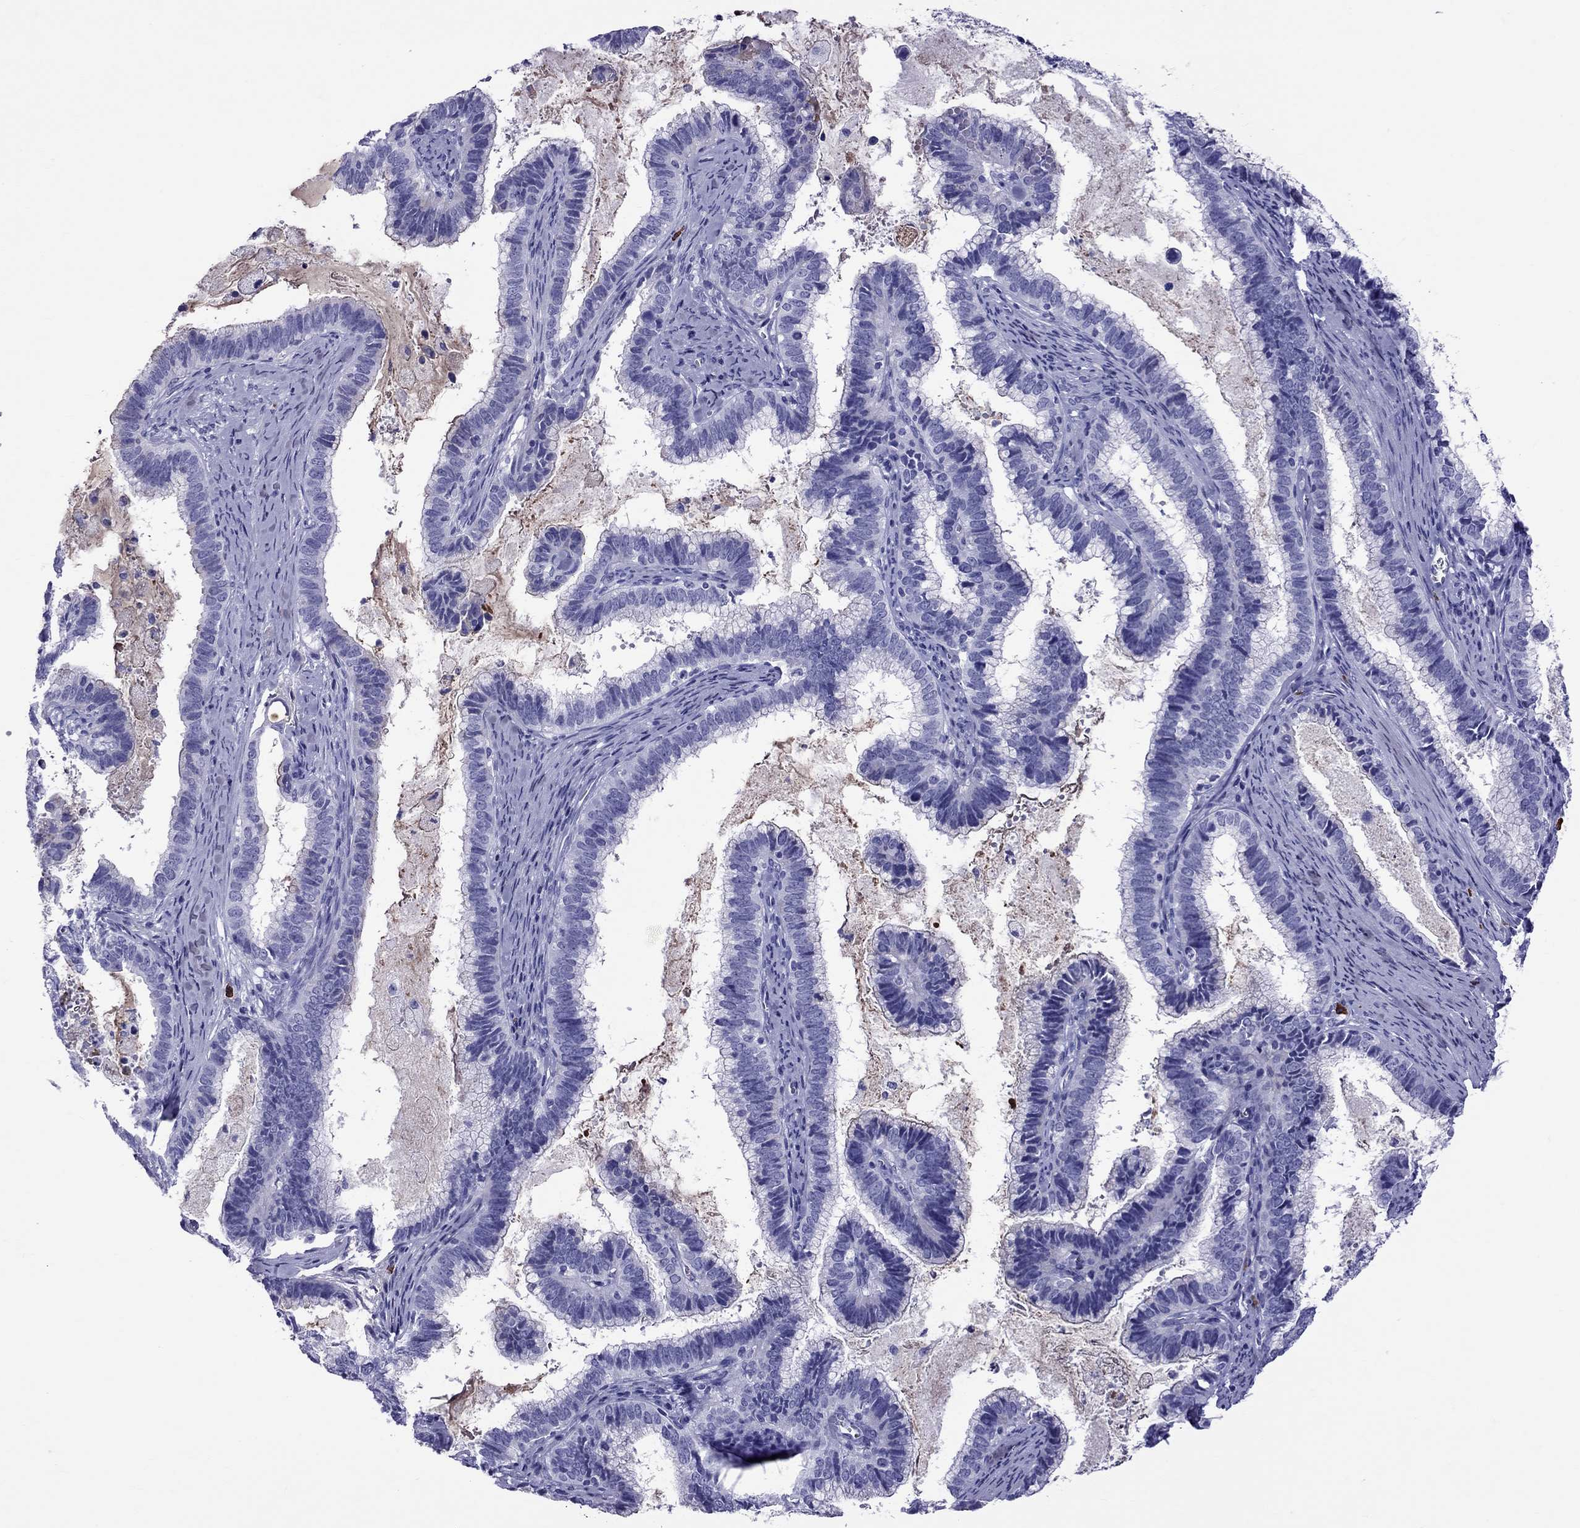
{"staining": {"intensity": "negative", "quantity": "none", "location": "none"}, "tissue": "cervical cancer", "cell_type": "Tumor cells", "image_type": "cancer", "snomed": [{"axis": "morphology", "description": "Adenocarcinoma, NOS"}, {"axis": "topography", "description": "Cervix"}], "caption": "Immunohistochemical staining of human cervical cancer displays no significant positivity in tumor cells.", "gene": "SCART1", "patient": {"sex": "female", "age": 61}}